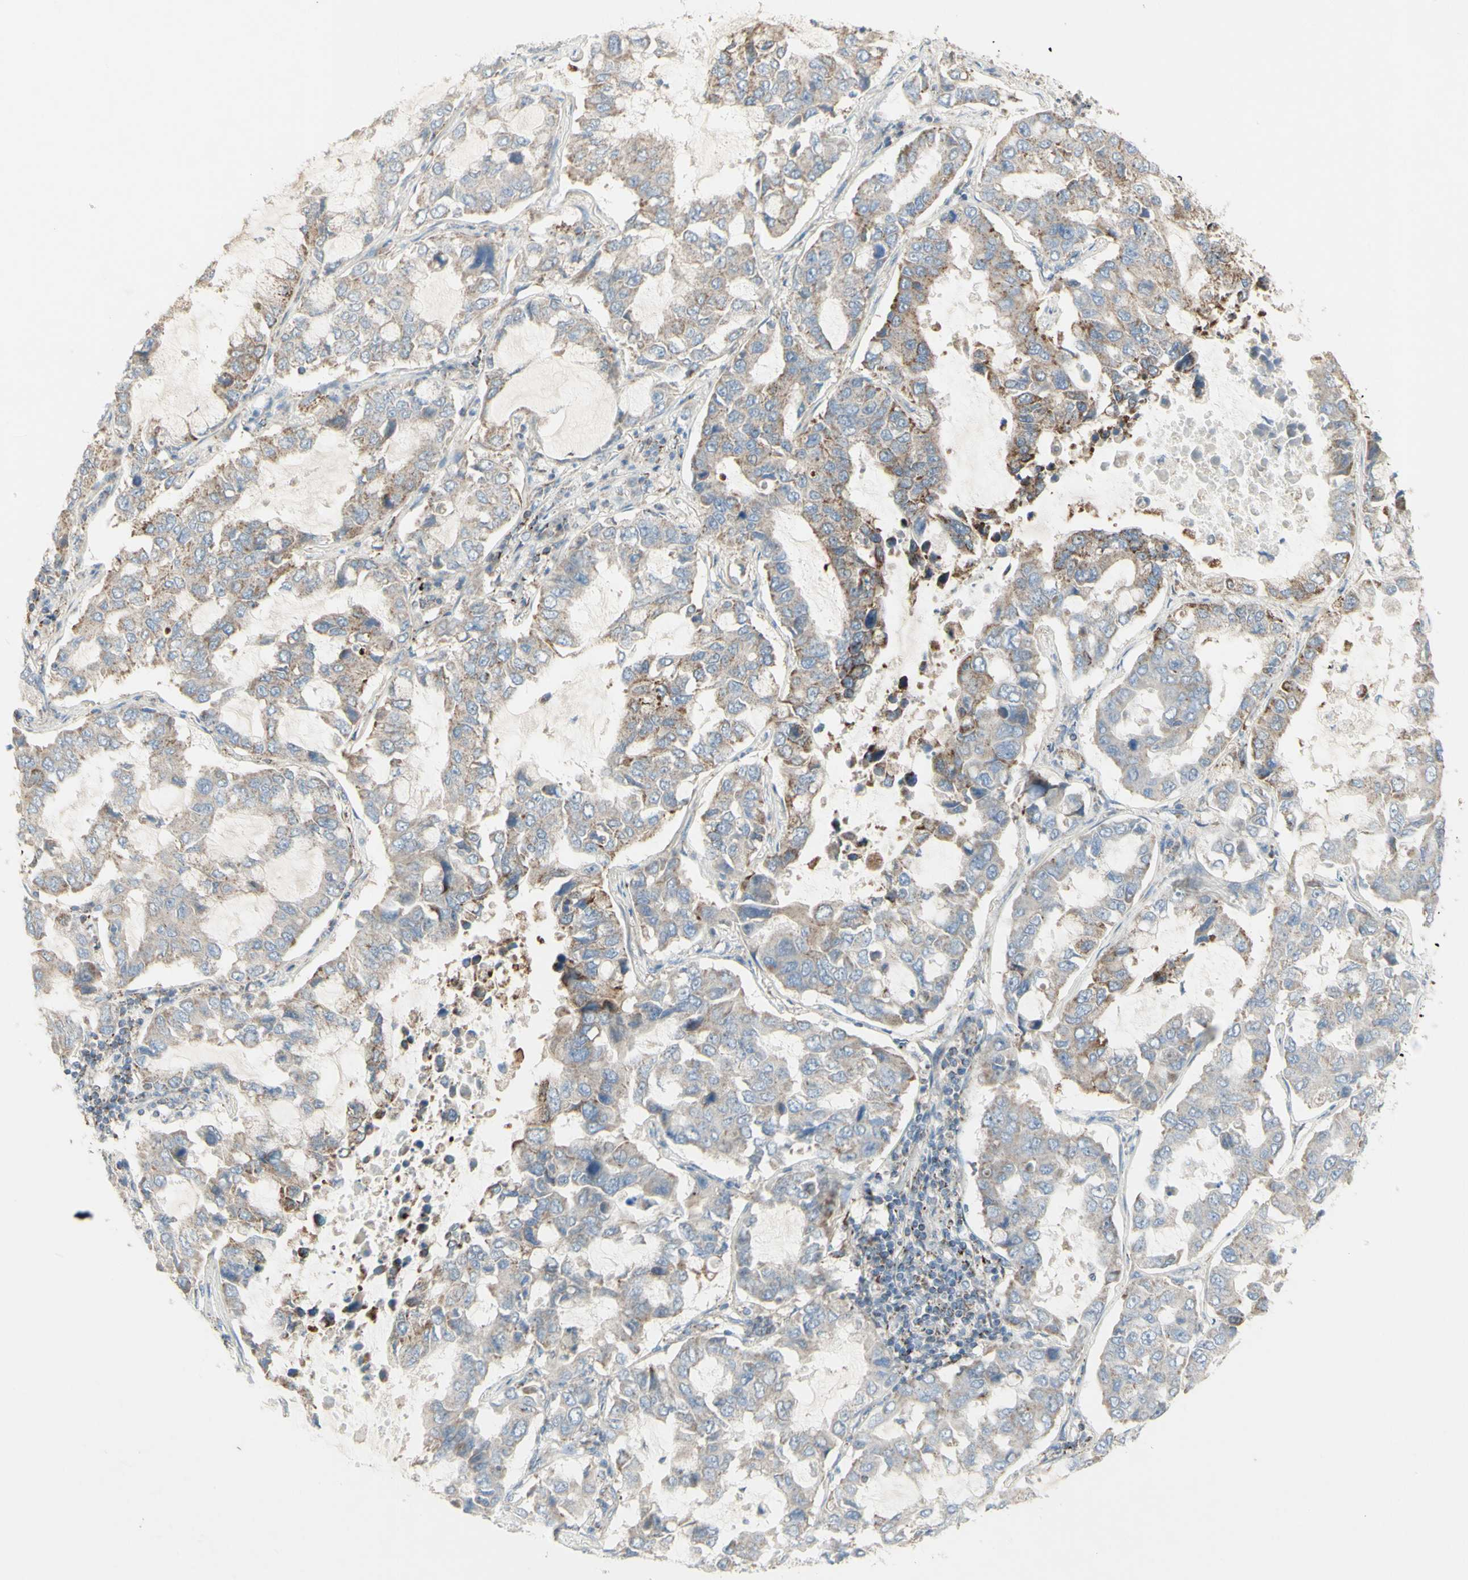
{"staining": {"intensity": "weak", "quantity": "25%-75%", "location": "cytoplasmic/membranous"}, "tissue": "lung cancer", "cell_type": "Tumor cells", "image_type": "cancer", "snomed": [{"axis": "morphology", "description": "Adenocarcinoma, NOS"}, {"axis": "topography", "description": "Lung"}], "caption": "This micrograph demonstrates lung cancer (adenocarcinoma) stained with immunohistochemistry (IHC) to label a protein in brown. The cytoplasmic/membranous of tumor cells show weak positivity for the protein. Nuclei are counter-stained blue.", "gene": "CNTNAP1", "patient": {"sex": "male", "age": 64}}